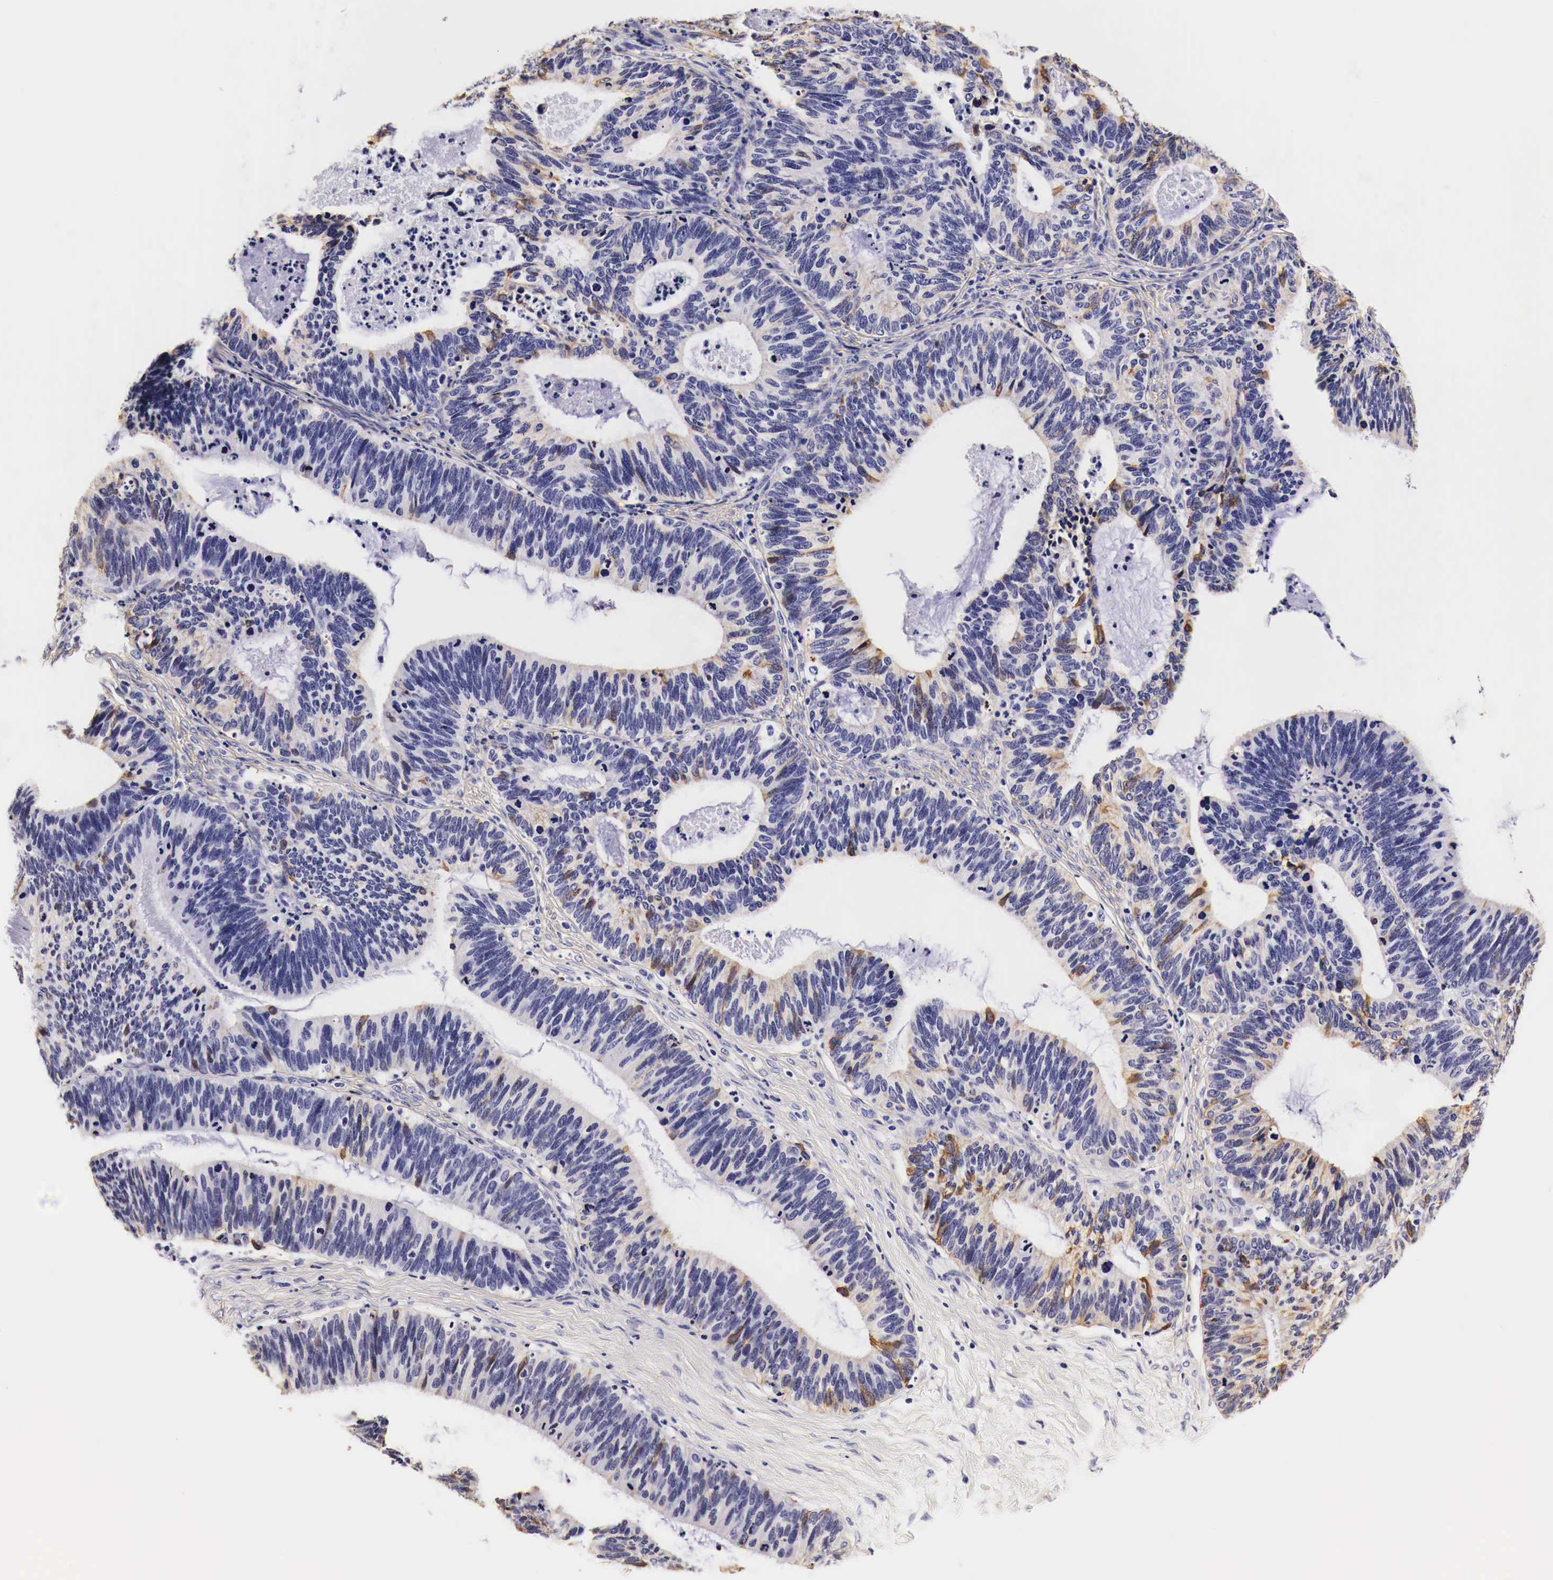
{"staining": {"intensity": "moderate", "quantity": "<25%", "location": "cytoplasmic/membranous"}, "tissue": "ovarian cancer", "cell_type": "Tumor cells", "image_type": "cancer", "snomed": [{"axis": "morphology", "description": "Carcinoma, endometroid"}, {"axis": "topography", "description": "Ovary"}], "caption": "High-power microscopy captured an IHC histopathology image of endometroid carcinoma (ovarian), revealing moderate cytoplasmic/membranous expression in approximately <25% of tumor cells.", "gene": "EGFR", "patient": {"sex": "female", "age": 52}}